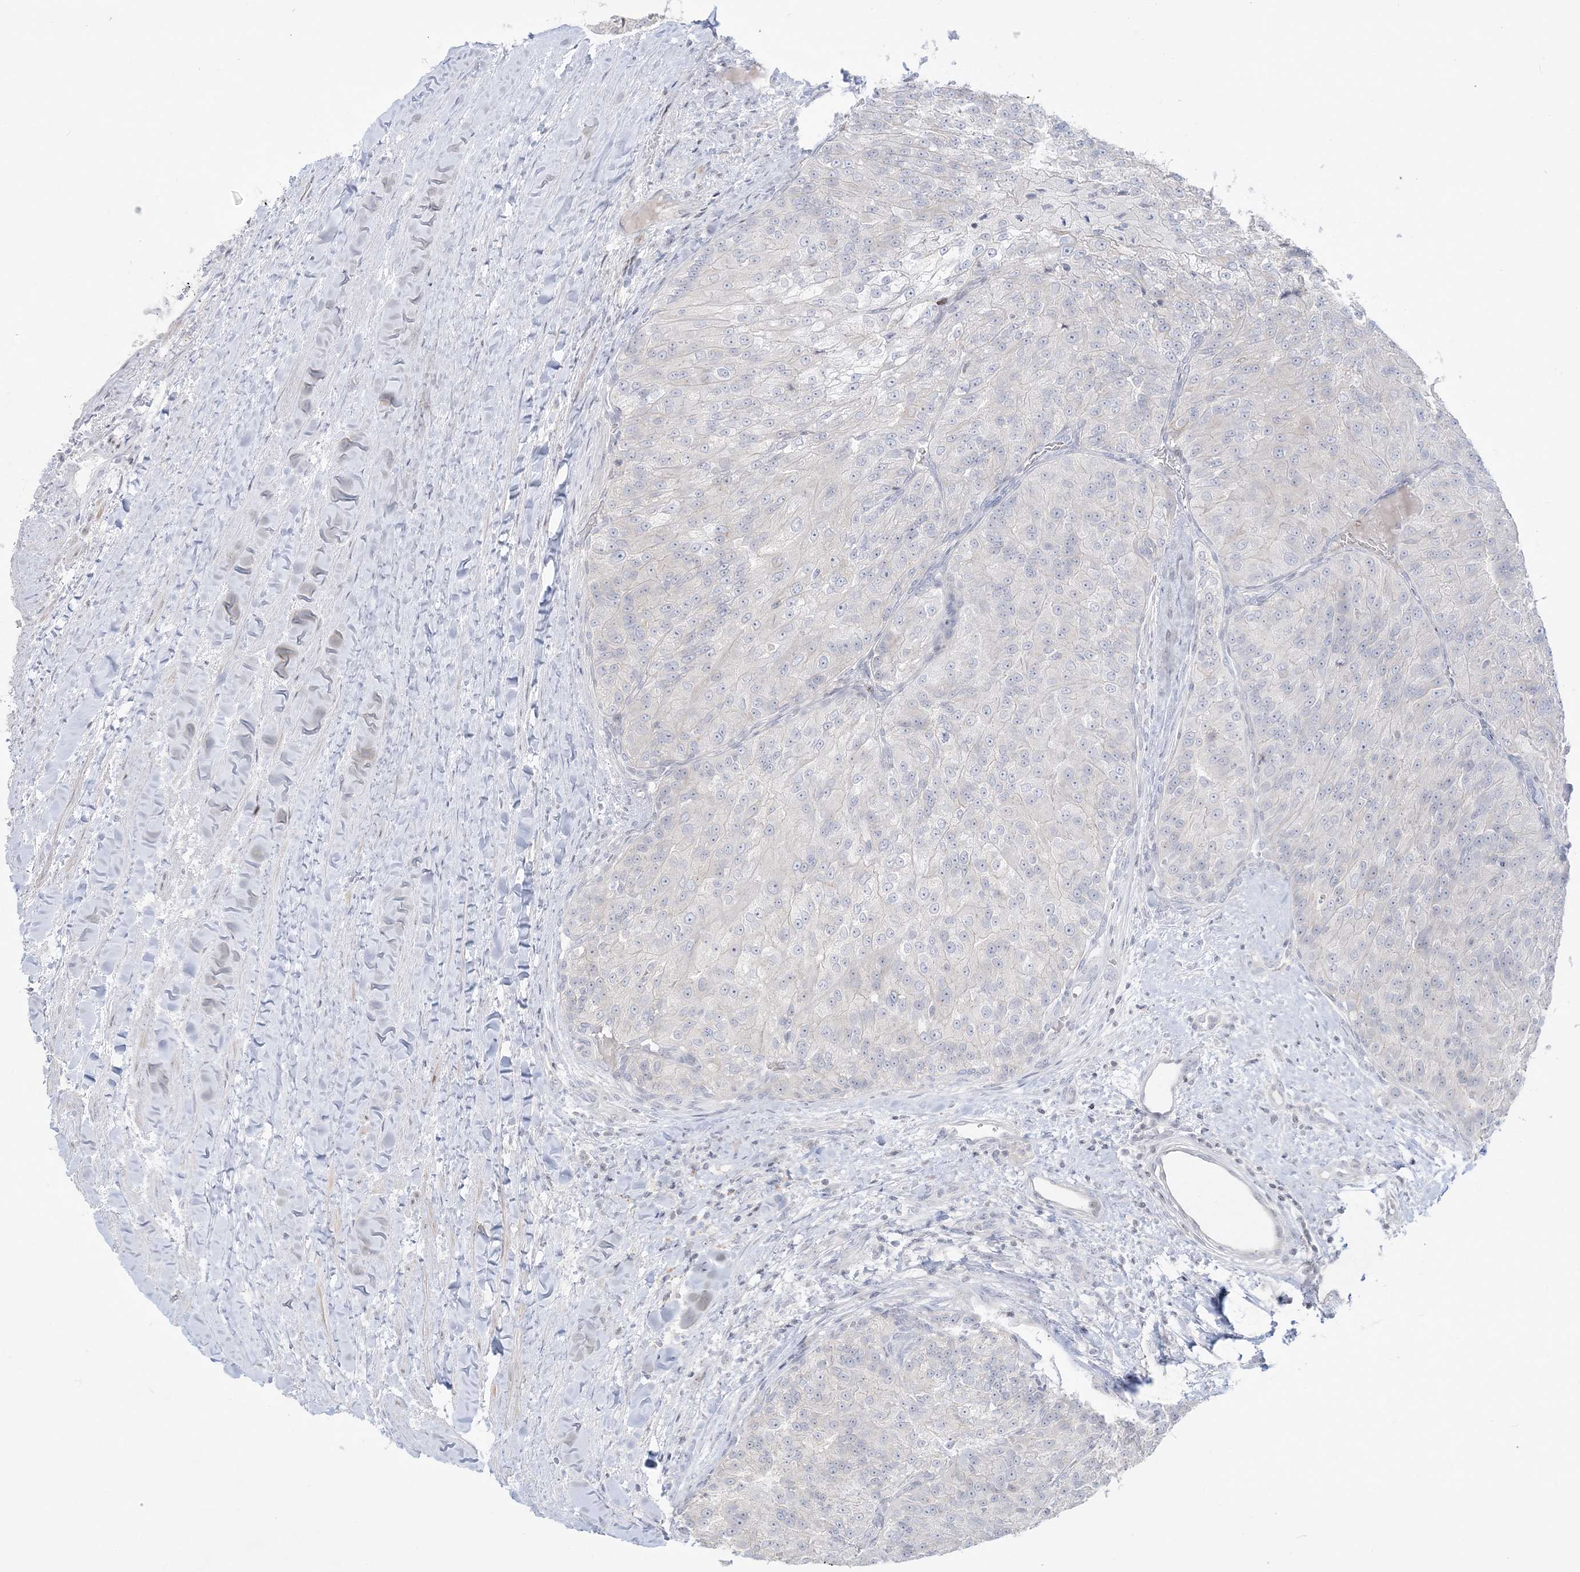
{"staining": {"intensity": "negative", "quantity": "none", "location": "none"}, "tissue": "renal cancer", "cell_type": "Tumor cells", "image_type": "cancer", "snomed": [{"axis": "morphology", "description": "Adenocarcinoma, NOS"}, {"axis": "topography", "description": "Kidney"}], "caption": "DAB (3,3'-diaminobenzidine) immunohistochemical staining of human renal adenocarcinoma demonstrates no significant expression in tumor cells.", "gene": "SH3BP4", "patient": {"sex": "female", "age": 63}}